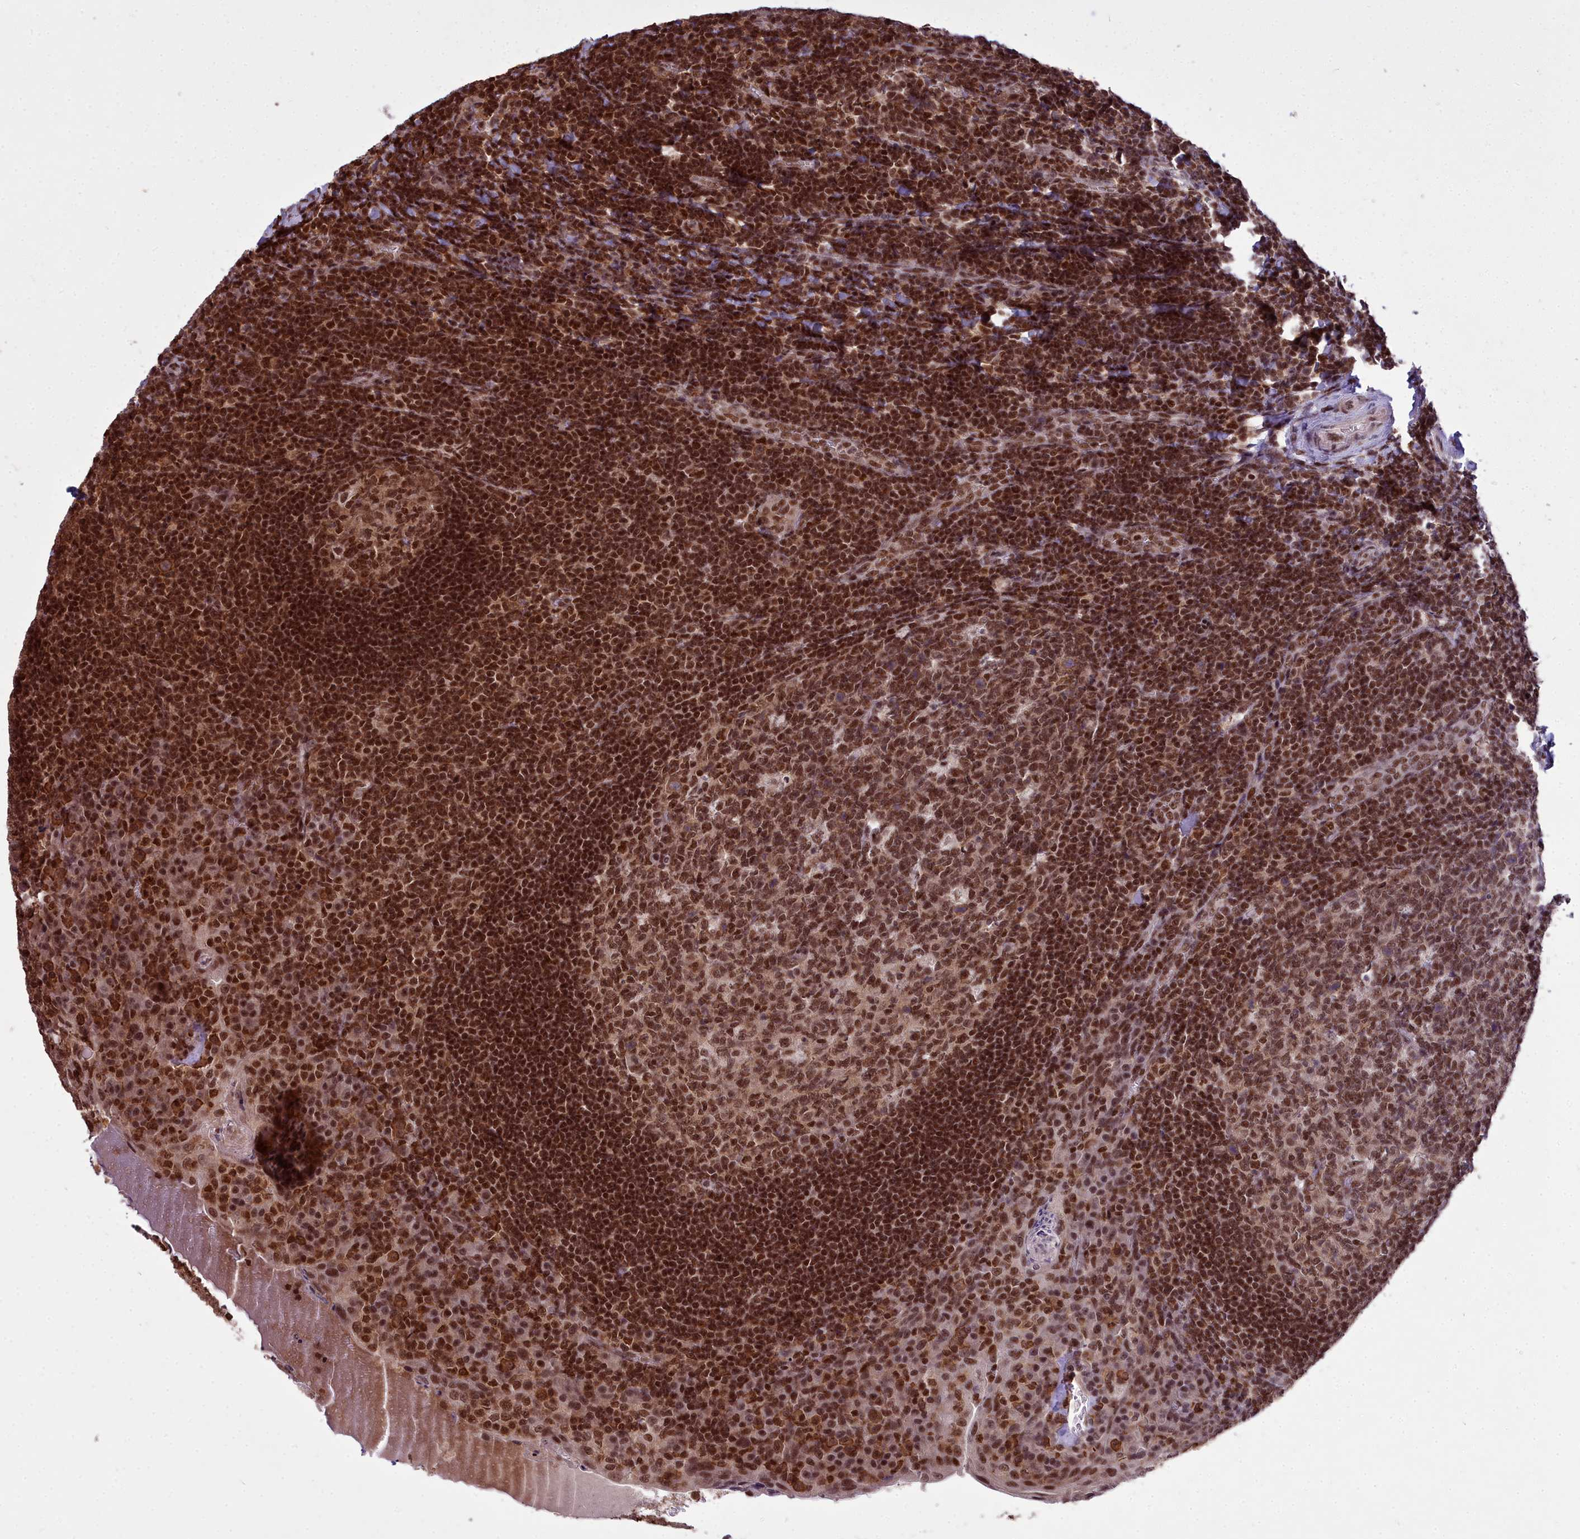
{"staining": {"intensity": "moderate", "quantity": ">75%", "location": "nuclear"}, "tissue": "tonsil", "cell_type": "Germinal center cells", "image_type": "normal", "snomed": [{"axis": "morphology", "description": "Normal tissue, NOS"}, {"axis": "topography", "description": "Tonsil"}], "caption": "Protein staining reveals moderate nuclear positivity in about >75% of germinal center cells in unremarkable tonsil.", "gene": "GMEB1", "patient": {"sex": "male", "age": 17}}